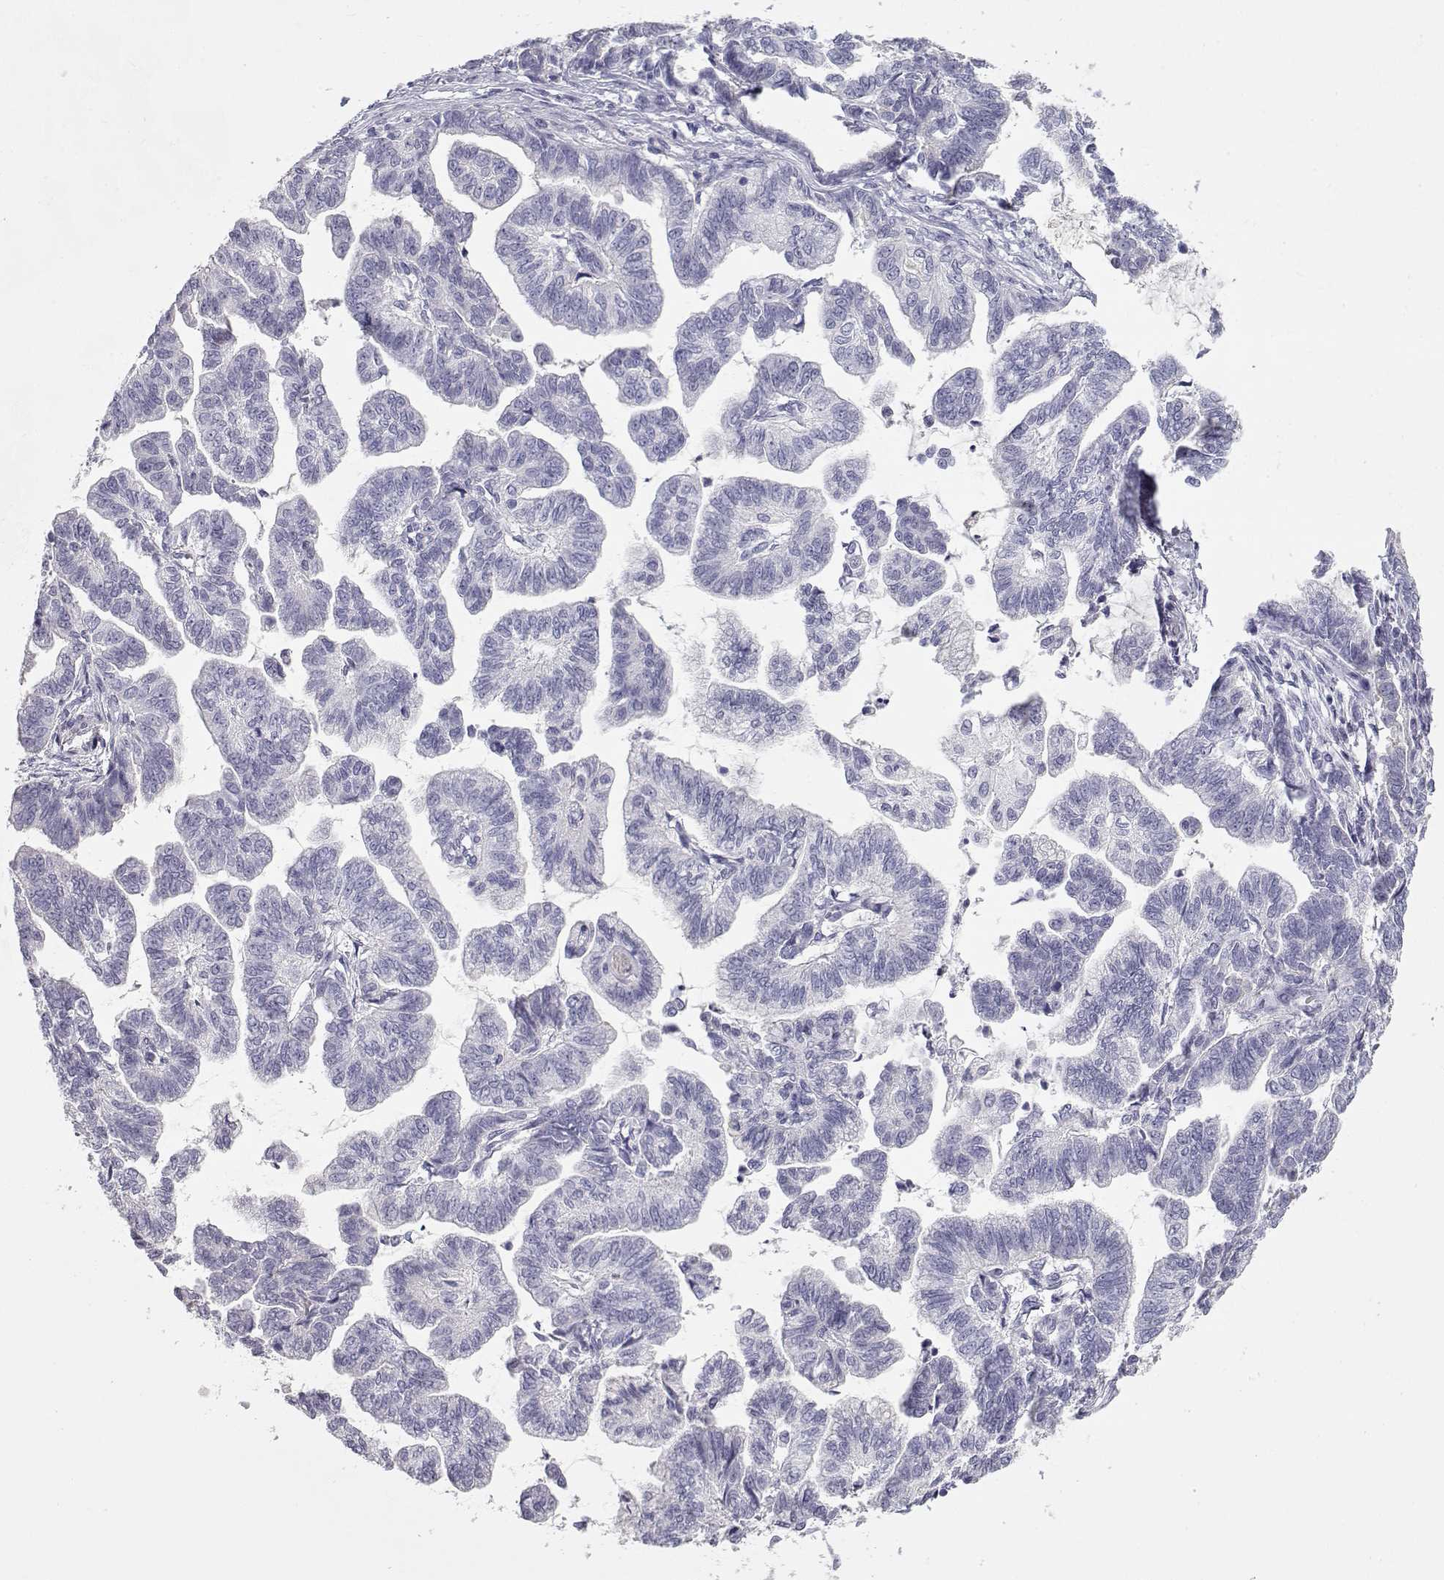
{"staining": {"intensity": "negative", "quantity": "none", "location": "none"}, "tissue": "stomach cancer", "cell_type": "Tumor cells", "image_type": "cancer", "snomed": [{"axis": "morphology", "description": "Adenocarcinoma, NOS"}, {"axis": "topography", "description": "Stomach"}], "caption": "This is an immunohistochemistry image of human stomach cancer (adenocarcinoma). There is no staining in tumor cells.", "gene": "SLITRK3", "patient": {"sex": "male", "age": 83}}